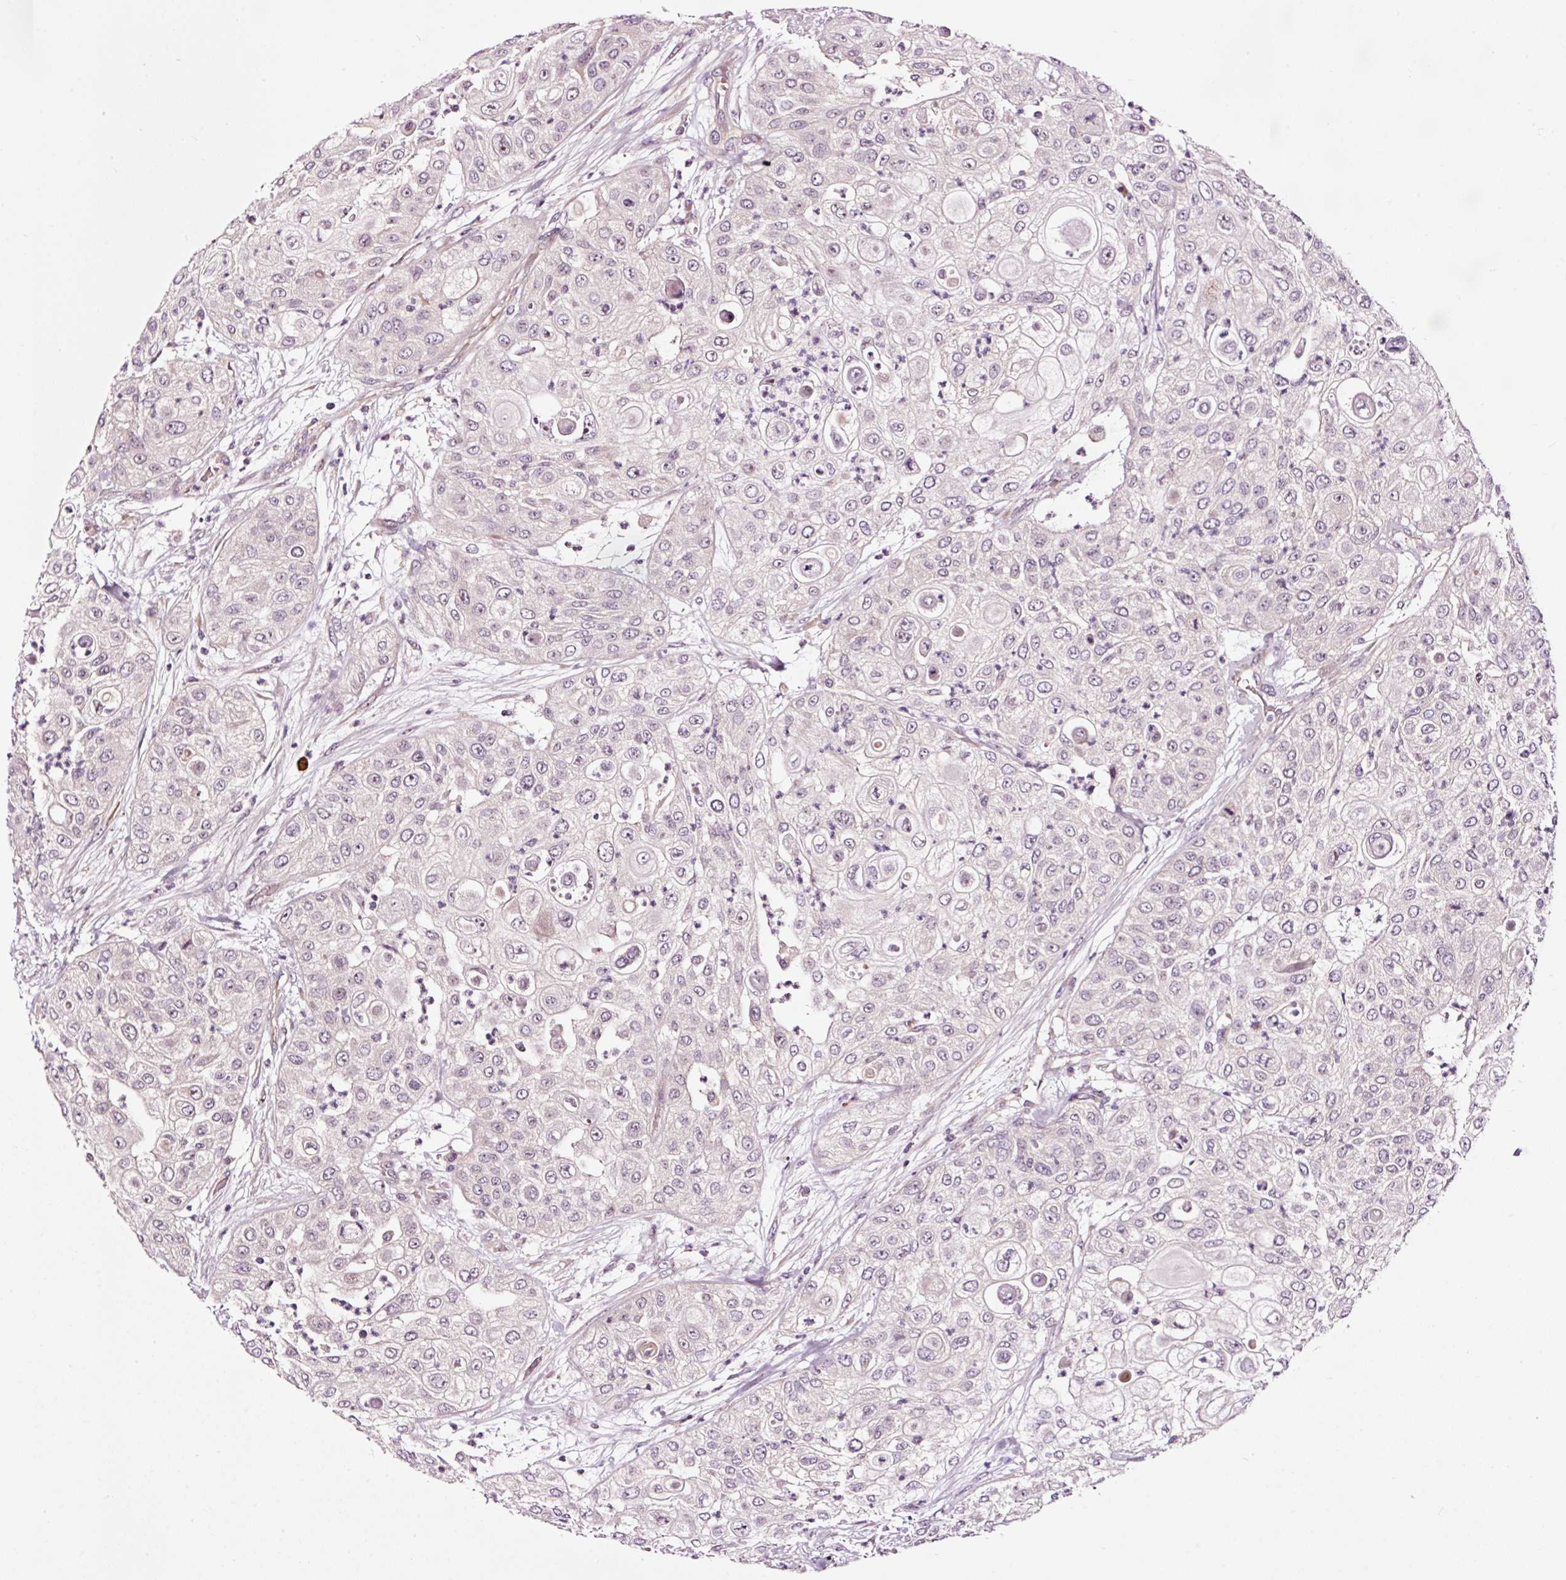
{"staining": {"intensity": "negative", "quantity": "none", "location": "none"}, "tissue": "urothelial cancer", "cell_type": "Tumor cells", "image_type": "cancer", "snomed": [{"axis": "morphology", "description": "Urothelial carcinoma, High grade"}, {"axis": "topography", "description": "Urinary bladder"}], "caption": "Tumor cells show no significant positivity in urothelial carcinoma (high-grade).", "gene": "UTP14A", "patient": {"sex": "female", "age": 79}}